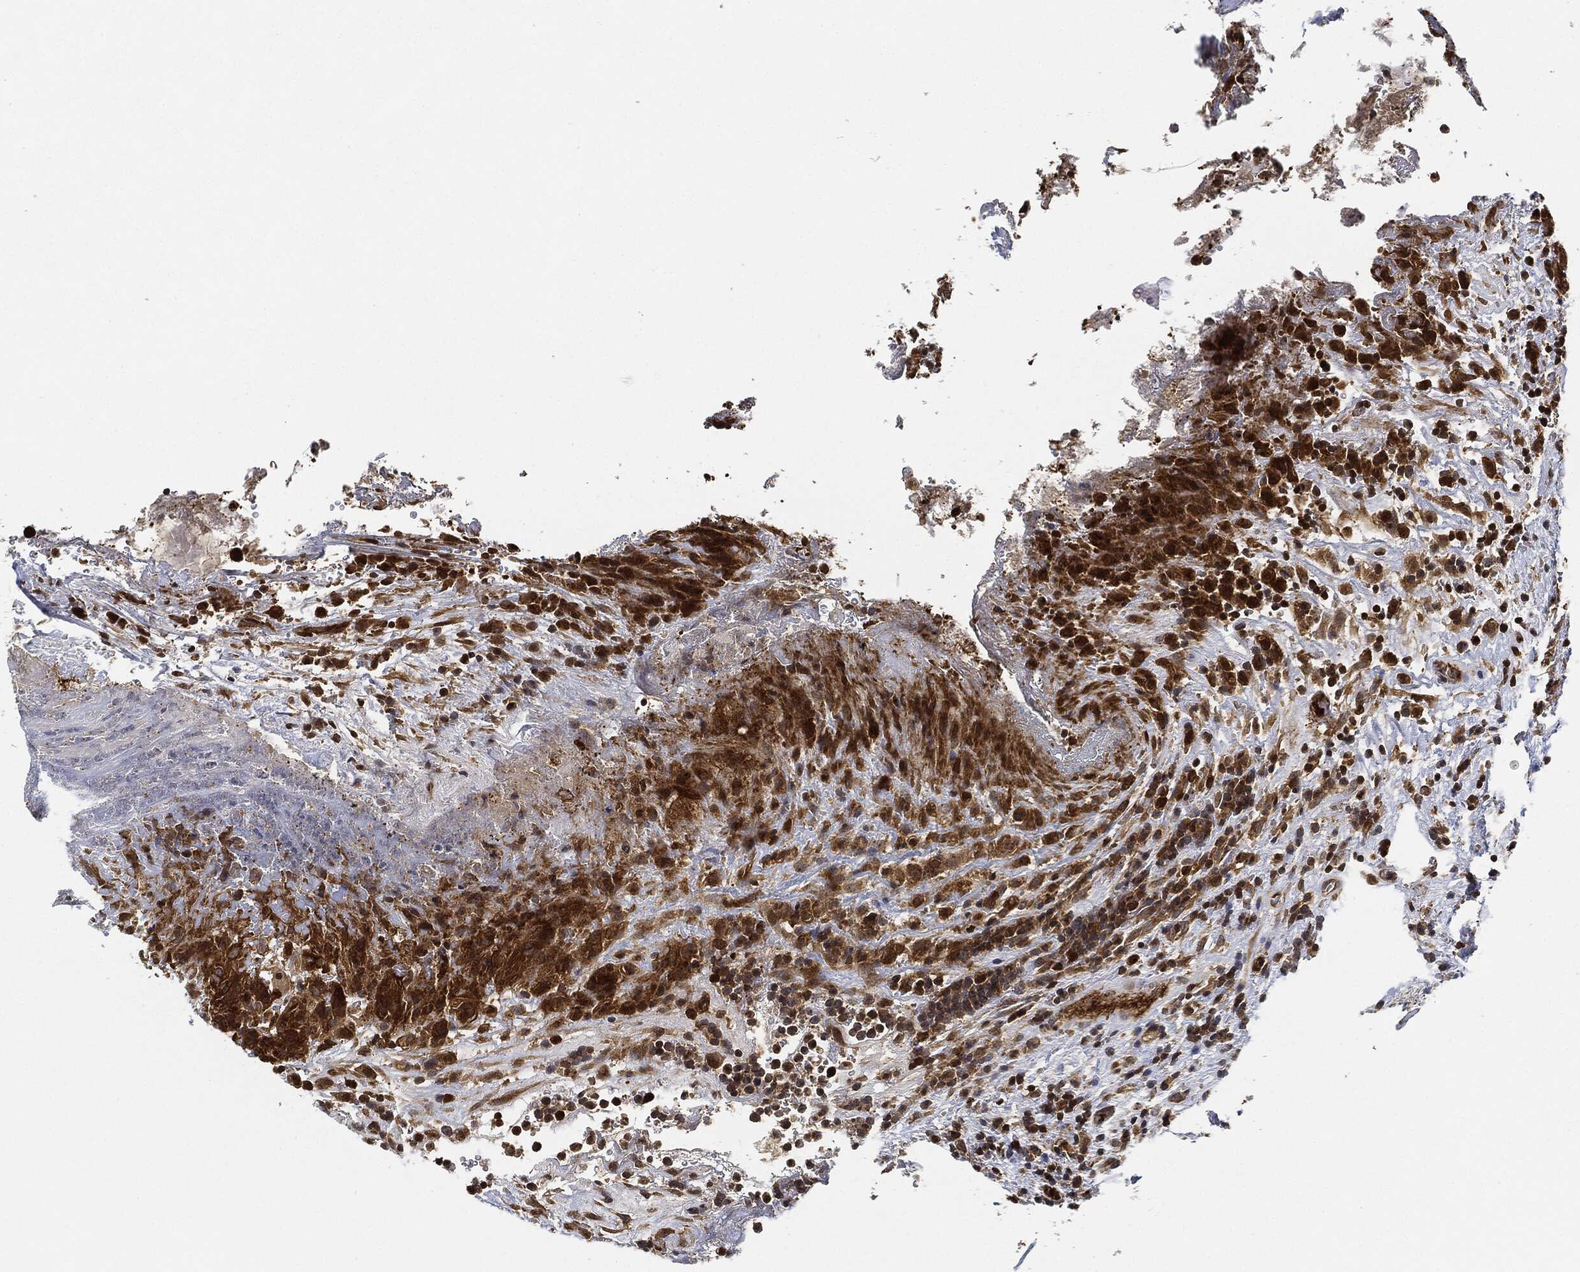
{"staining": {"intensity": "strong", "quantity": ">75%", "location": "cytoplasmic/membranous,nuclear"}, "tissue": "urothelial cancer", "cell_type": "Tumor cells", "image_type": "cancer", "snomed": [{"axis": "morphology", "description": "Urothelial carcinoma, High grade"}, {"axis": "topography", "description": "Urinary bladder"}], "caption": "Immunohistochemistry histopathology image of neoplastic tissue: human urothelial cancer stained using immunohistochemistry demonstrates high levels of strong protein expression localized specifically in the cytoplasmic/membranous and nuclear of tumor cells, appearing as a cytoplasmic/membranous and nuclear brown color.", "gene": "MAP3K3", "patient": {"sex": "female", "age": 41}}